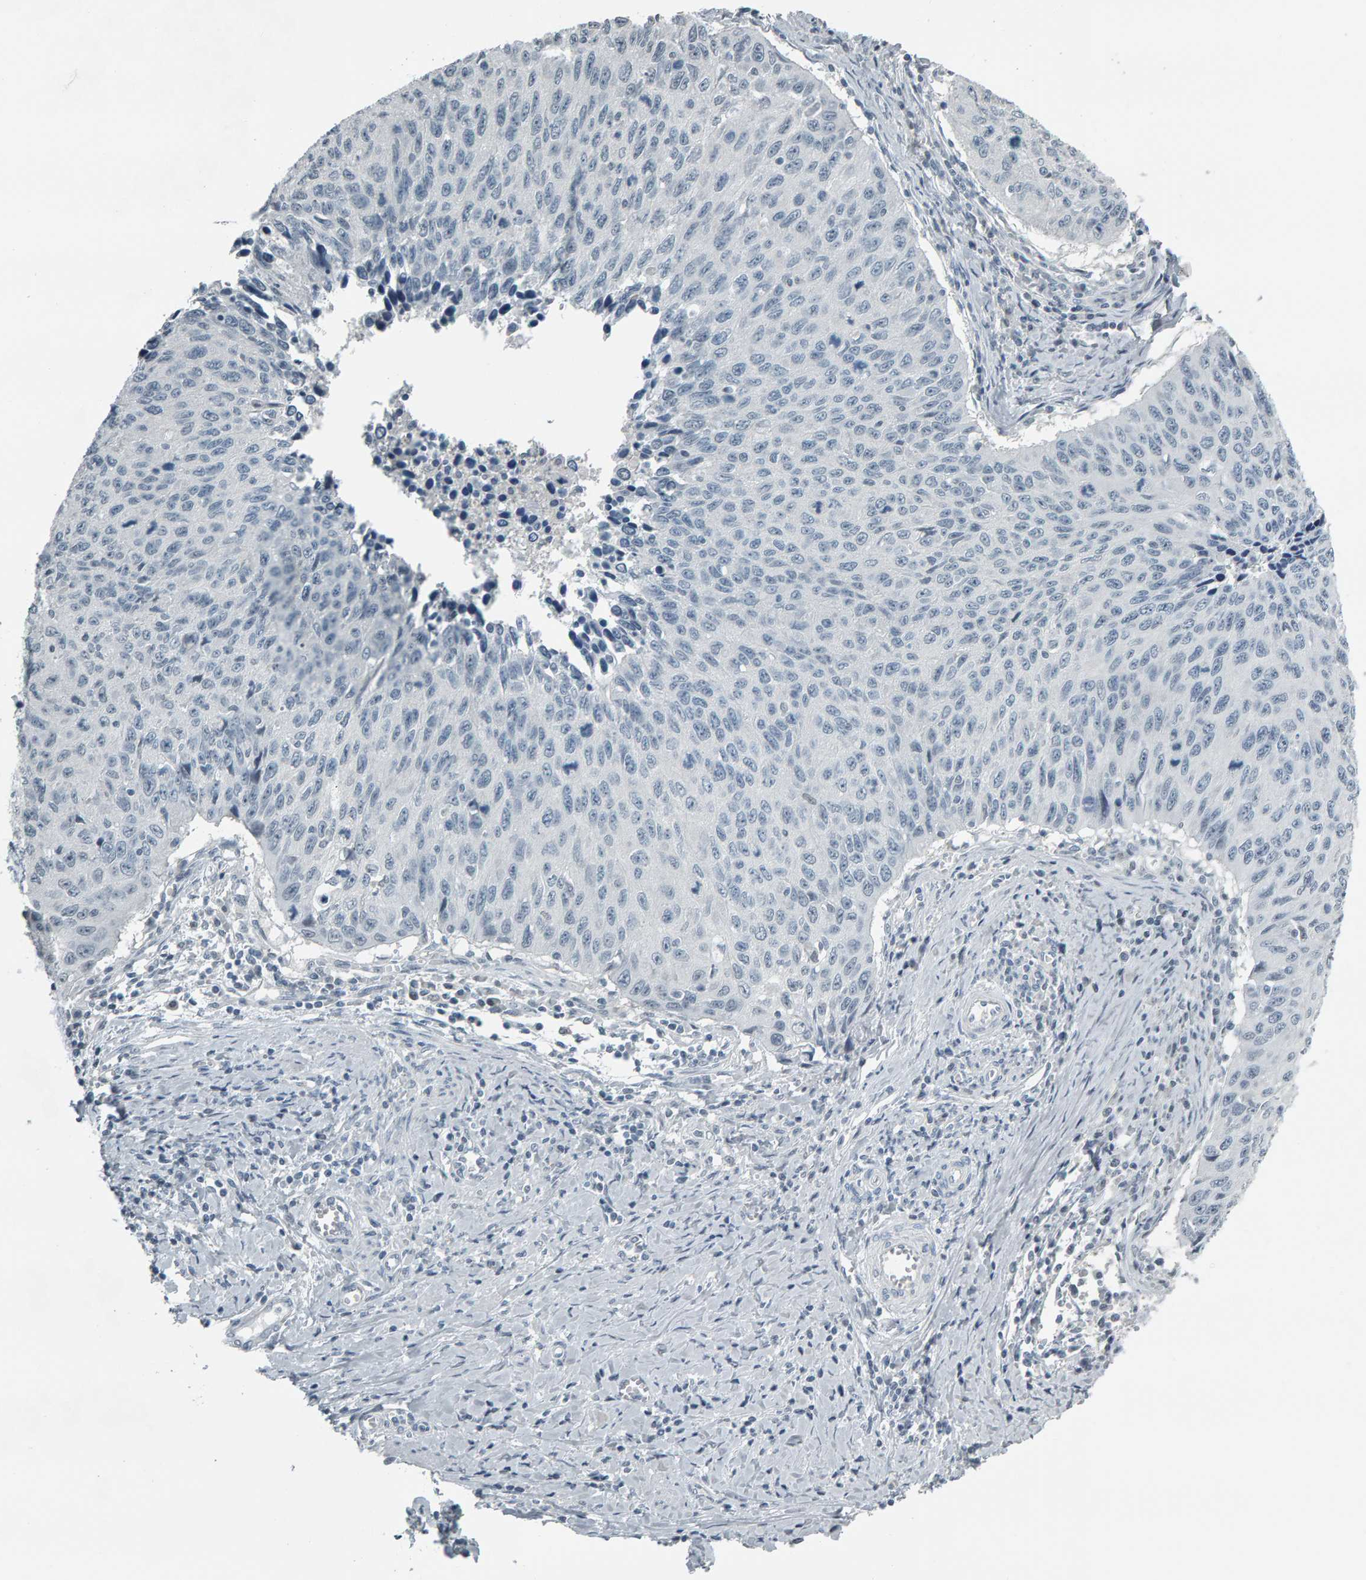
{"staining": {"intensity": "negative", "quantity": "none", "location": "none"}, "tissue": "cervical cancer", "cell_type": "Tumor cells", "image_type": "cancer", "snomed": [{"axis": "morphology", "description": "Squamous cell carcinoma, NOS"}, {"axis": "topography", "description": "Cervix"}], "caption": "High power microscopy photomicrograph of an immunohistochemistry histopathology image of squamous cell carcinoma (cervical), revealing no significant positivity in tumor cells.", "gene": "PYY", "patient": {"sex": "female", "age": 53}}